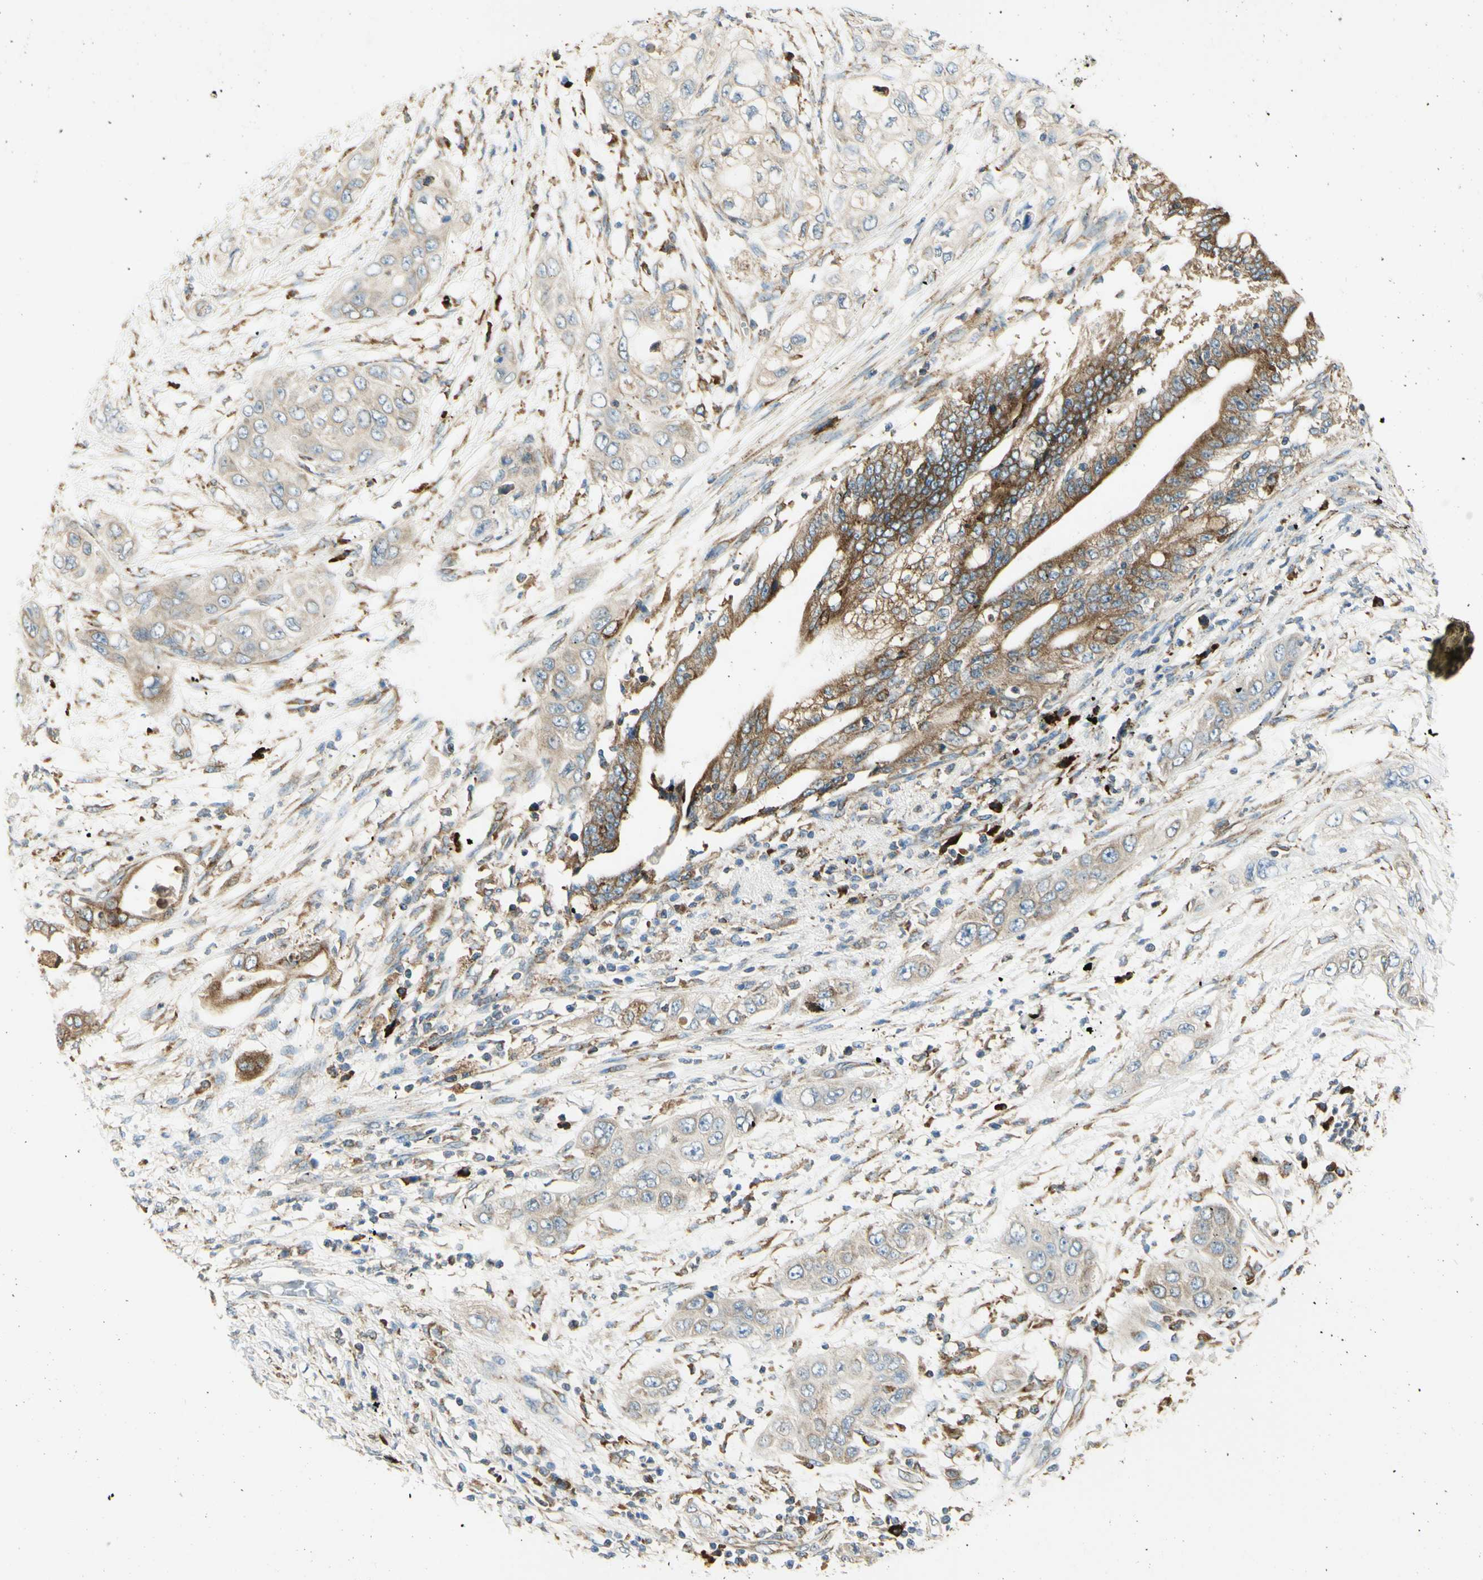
{"staining": {"intensity": "weak", "quantity": "25%-75%", "location": "cytoplasmic/membranous"}, "tissue": "pancreatic cancer", "cell_type": "Tumor cells", "image_type": "cancer", "snomed": [{"axis": "morphology", "description": "Adenocarcinoma, NOS"}, {"axis": "topography", "description": "Pancreas"}], "caption": "Weak cytoplasmic/membranous expression for a protein is identified in approximately 25%-75% of tumor cells of pancreatic adenocarcinoma using immunohistochemistry (IHC).", "gene": "MANF", "patient": {"sex": "female", "age": 70}}